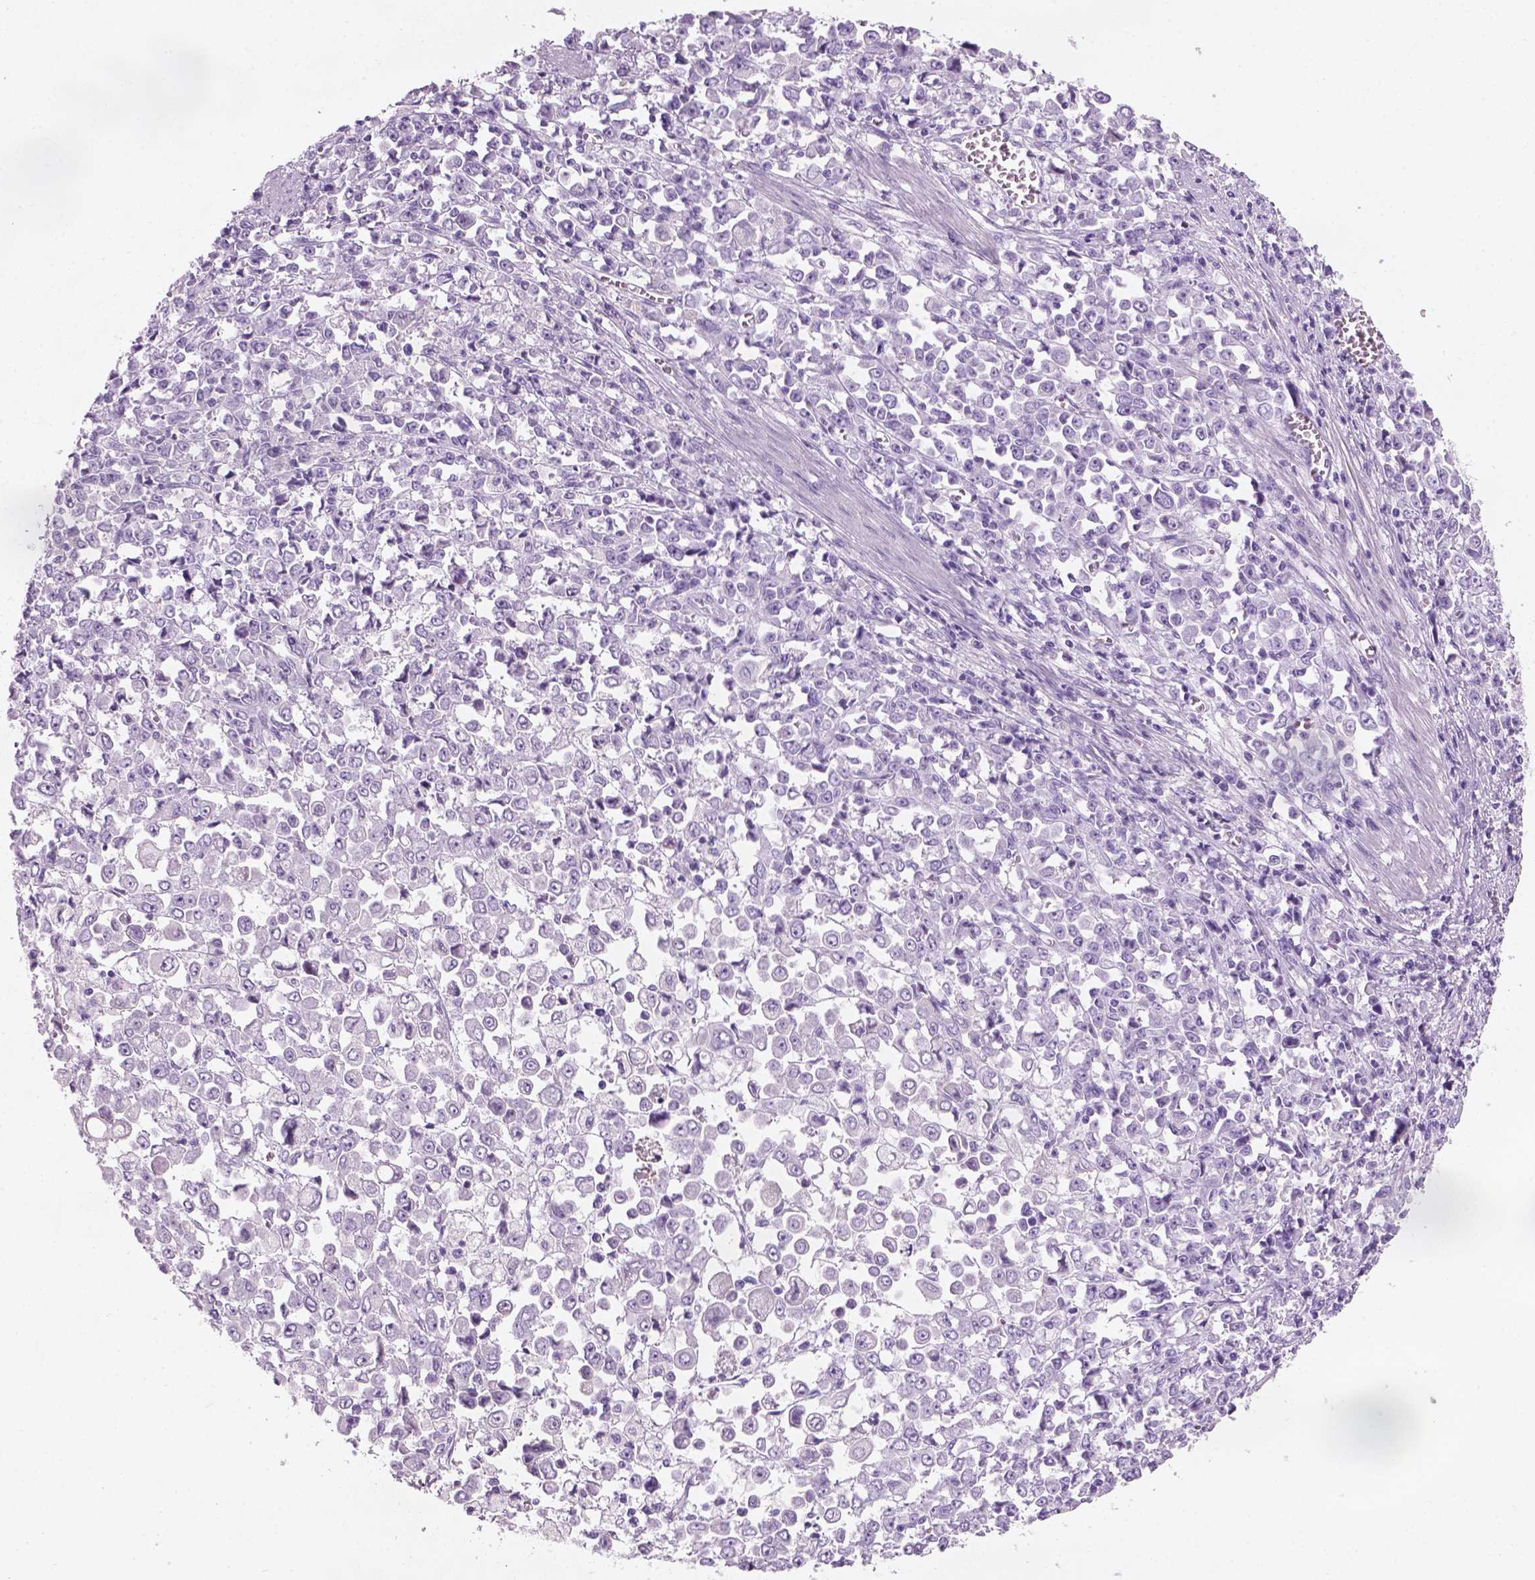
{"staining": {"intensity": "negative", "quantity": "none", "location": "none"}, "tissue": "stomach cancer", "cell_type": "Tumor cells", "image_type": "cancer", "snomed": [{"axis": "morphology", "description": "Adenocarcinoma, NOS"}, {"axis": "topography", "description": "Stomach, upper"}], "caption": "DAB (3,3'-diaminobenzidine) immunohistochemical staining of human stomach cancer (adenocarcinoma) displays no significant expression in tumor cells. Nuclei are stained in blue.", "gene": "TTC29", "patient": {"sex": "male", "age": 70}}